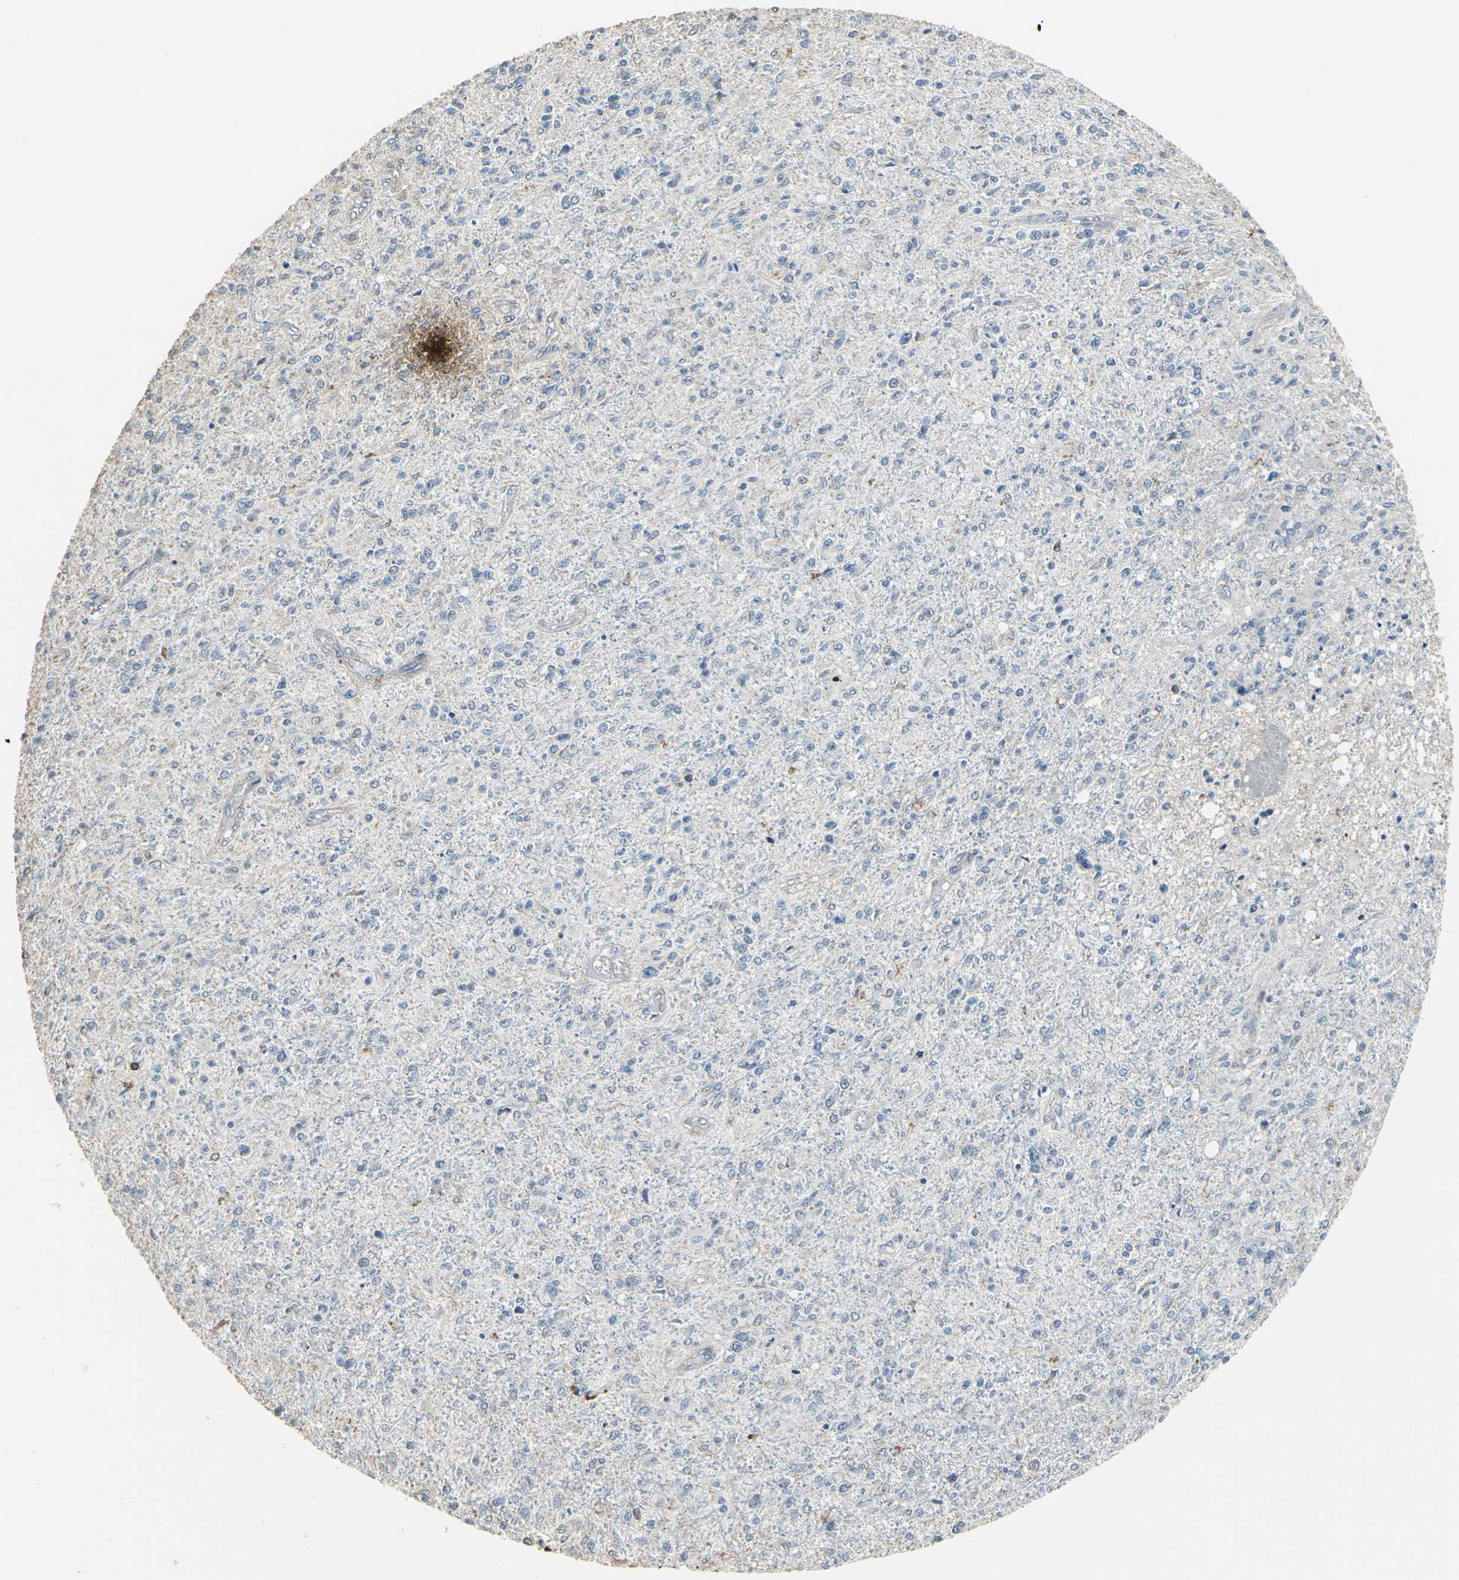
{"staining": {"intensity": "negative", "quantity": "none", "location": "none"}, "tissue": "glioma", "cell_type": "Tumor cells", "image_type": "cancer", "snomed": [{"axis": "morphology", "description": "Glioma, malignant, High grade"}, {"axis": "topography", "description": "Cerebral cortex"}], "caption": "Glioma stained for a protein using immunohistochemistry demonstrates no expression tumor cells.", "gene": "DNAJB4", "patient": {"sex": "male", "age": 76}}